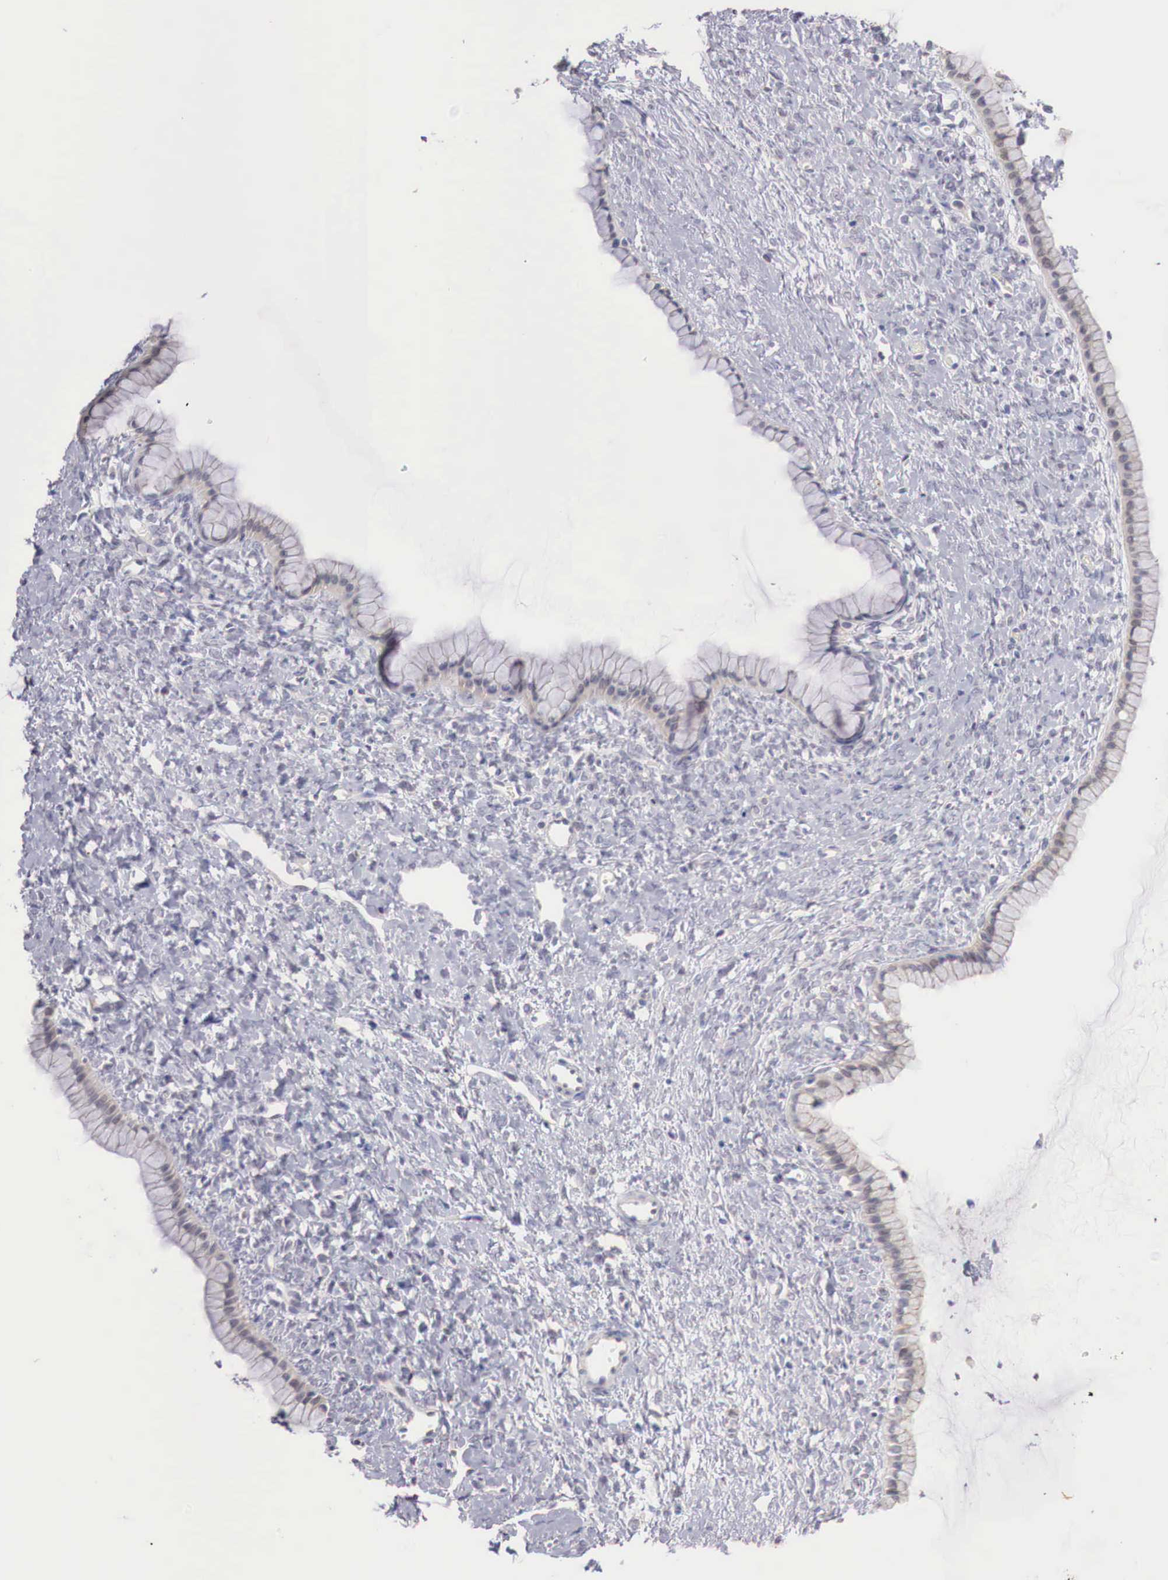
{"staining": {"intensity": "negative", "quantity": "none", "location": "none"}, "tissue": "ovarian cancer", "cell_type": "Tumor cells", "image_type": "cancer", "snomed": [{"axis": "morphology", "description": "Cystadenocarcinoma, mucinous, NOS"}, {"axis": "topography", "description": "Ovary"}], "caption": "The photomicrograph demonstrates no significant staining in tumor cells of ovarian cancer.", "gene": "TRIM13", "patient": {"sex": "female", "age": 25}}